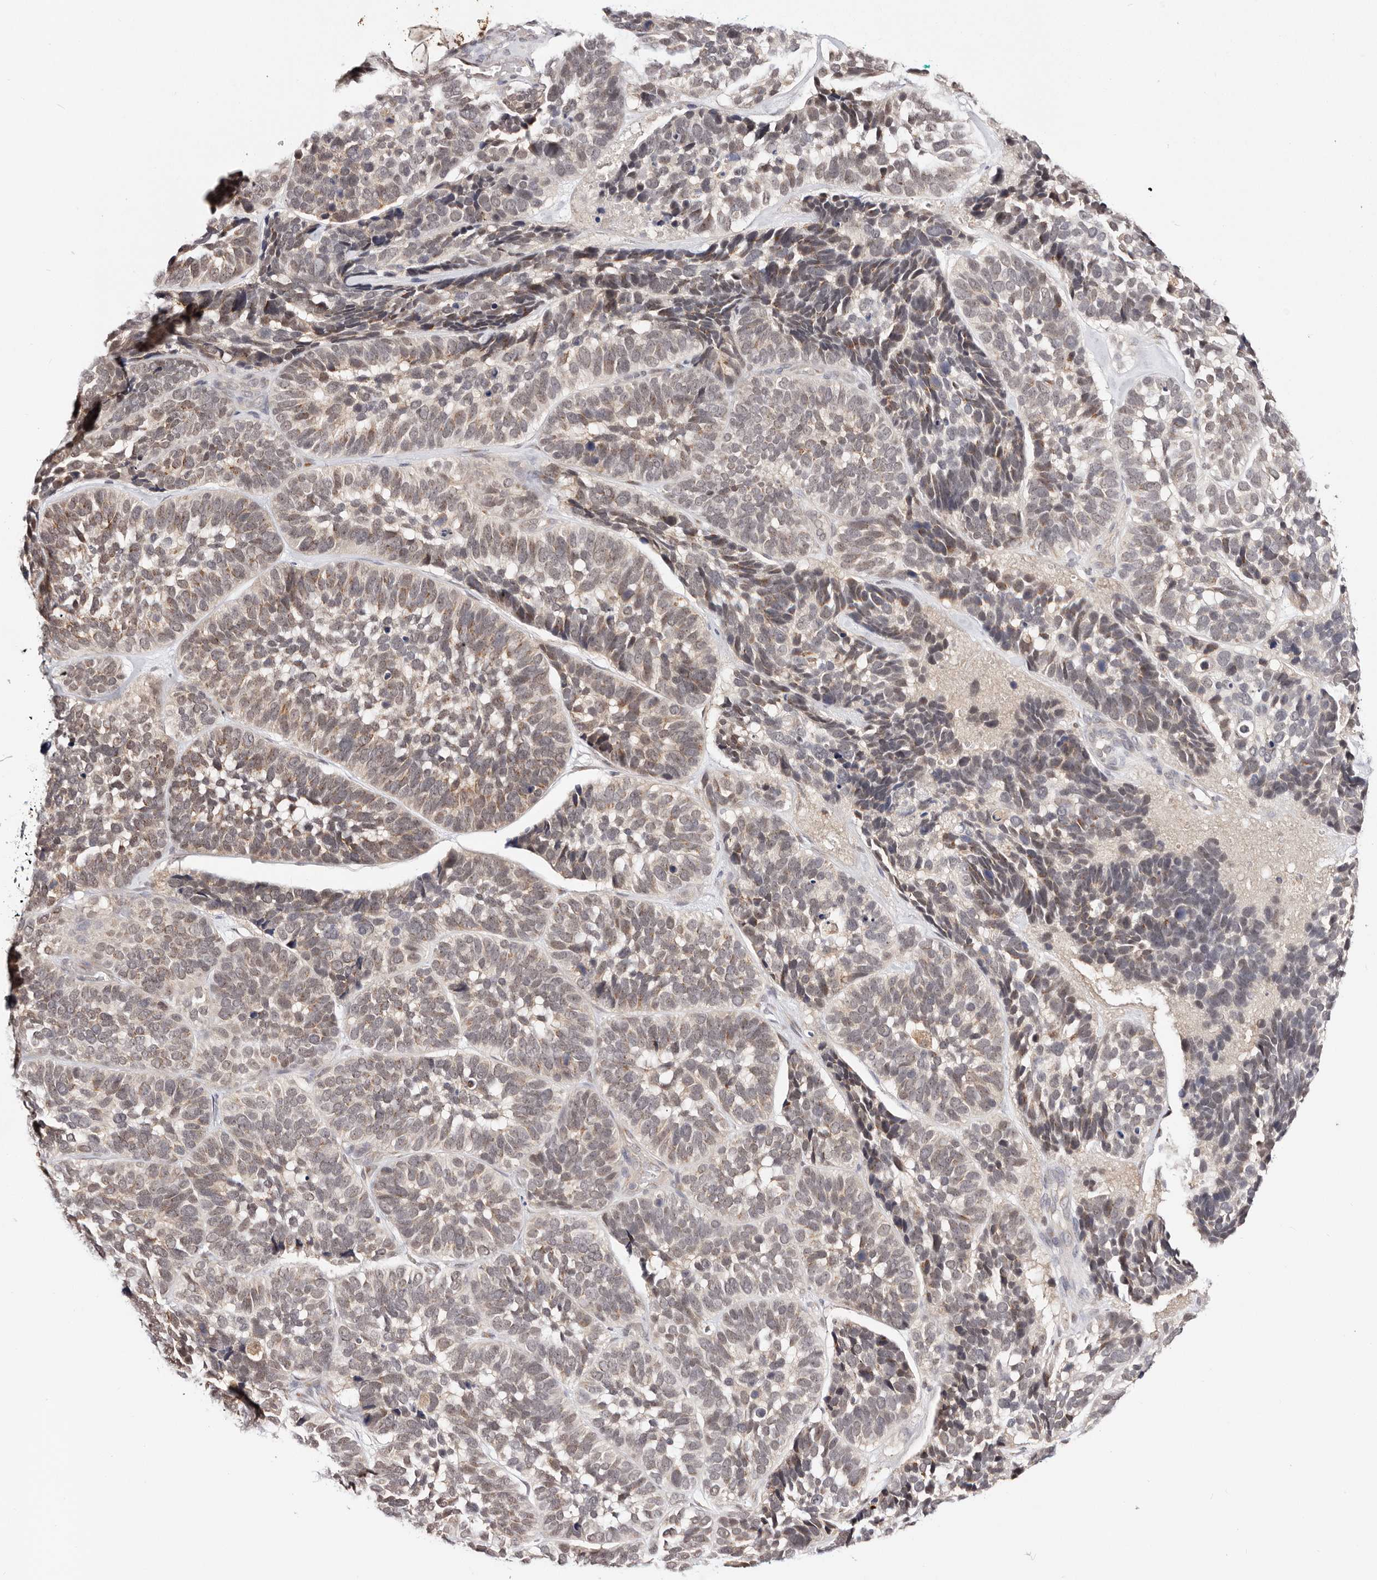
{"staining": {"intensity": "weak", "quantity": "25%-75%", "location": "nuclear"}, "tissue": "skin cancer", "cell_type": "Tumor cells", "image_type": "cancer", "snomed": [{"axis": "morphology", "description": "Basal cell carcinoma"}, {"axis": "topography", "description": "Skin"}], "caption": "Tumor cells display low levels of weak nuclear expression in about 25%-75% of cells in human skin basal cell carcinoma.", "gene": "VIPAS39", "patient": {"sex": "male", "age": 62}}